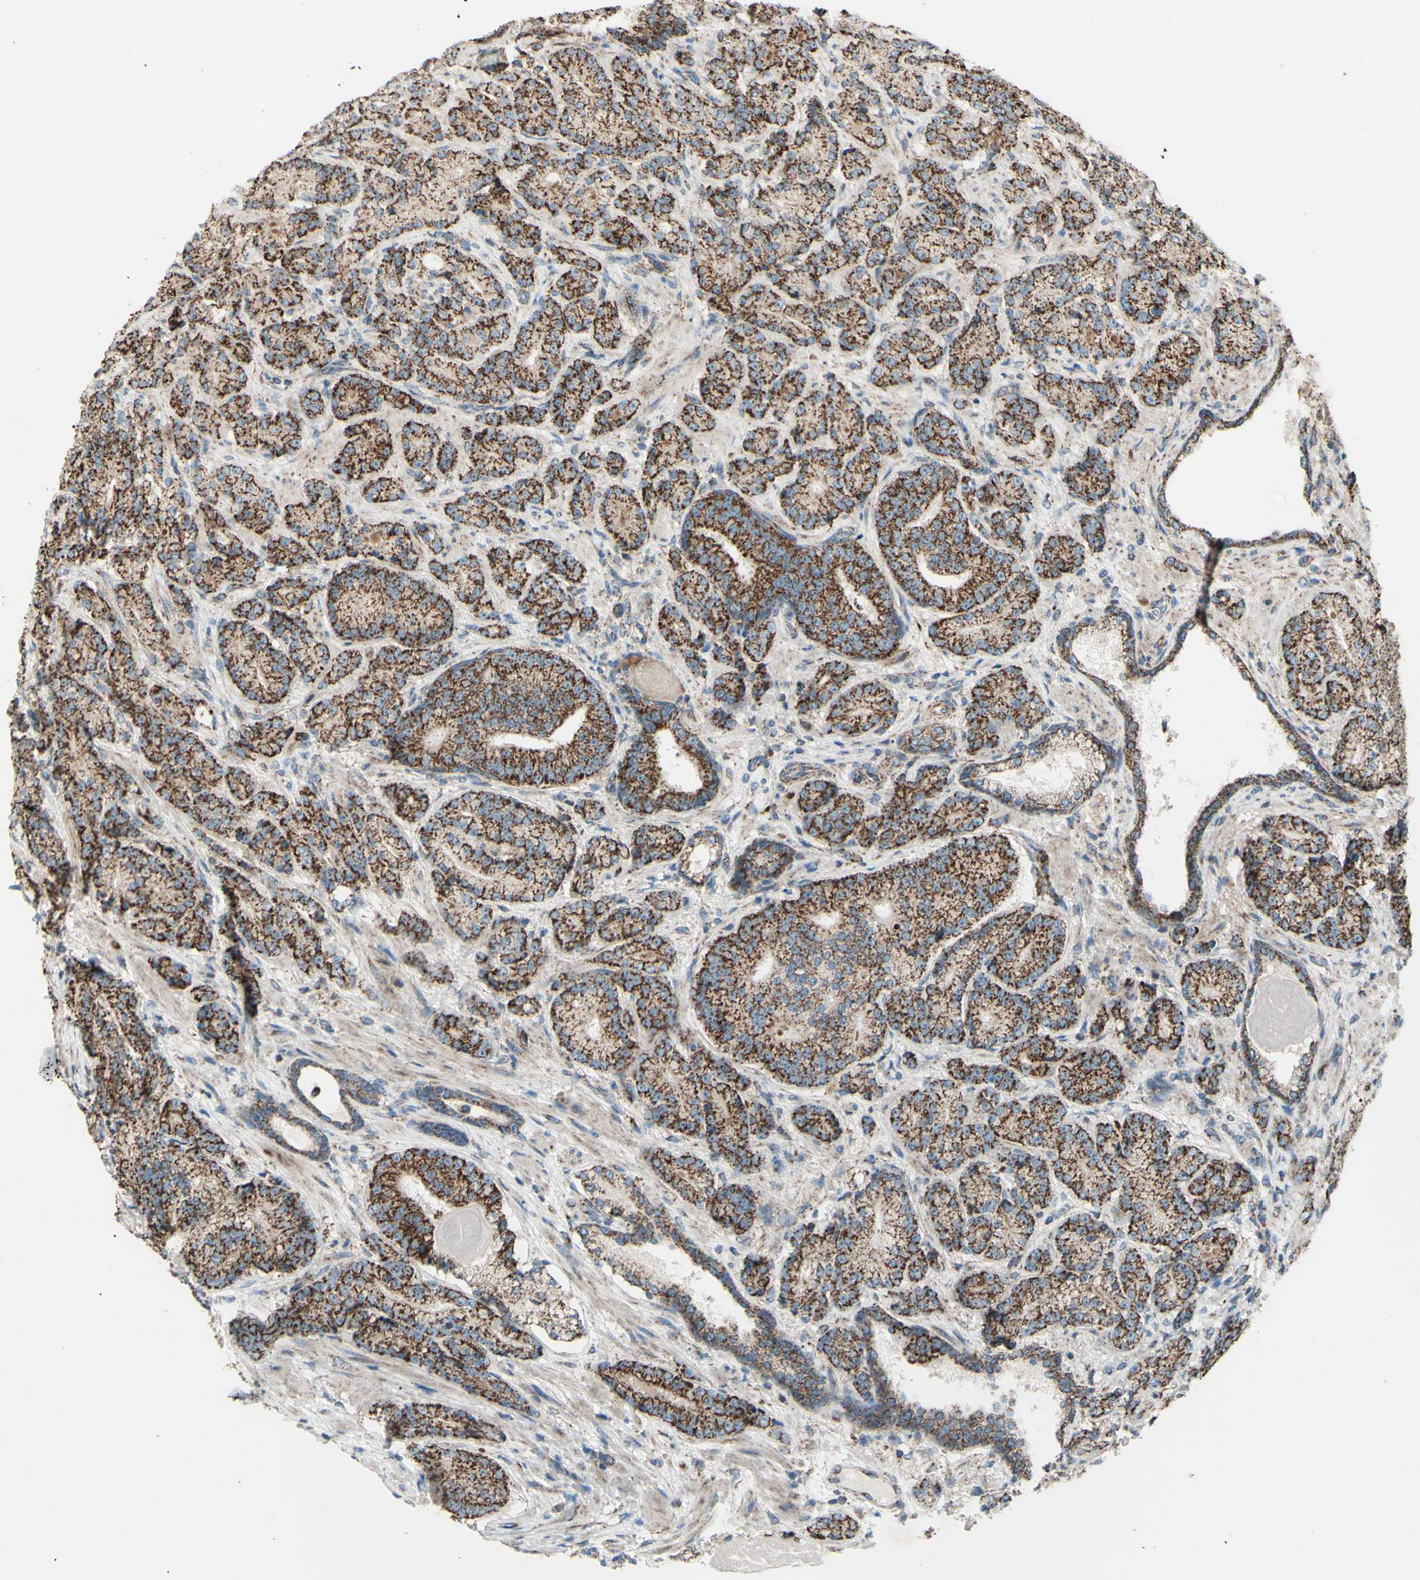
{"staining": {"intensity": "strong", "quantity": ">75%", "location": "cytoplasmic/membranous"}, "tissue": "prostate cancer", "cell_type": "Tumor cells", "image_type": "cancer", "snomed": [{"axis": "morphology", "description": "Adenocarcinoma, High grade"}, {"axis": "topography", "description": "Prostate"}], "caption": "Human prostate cancer stained for a protein (brown) displays strong cytoplasmic/membranous positive positivity in about >75% of tumor cells.", "gene": "RHOT1", "patient": {"sex": "male", "age": 61}}